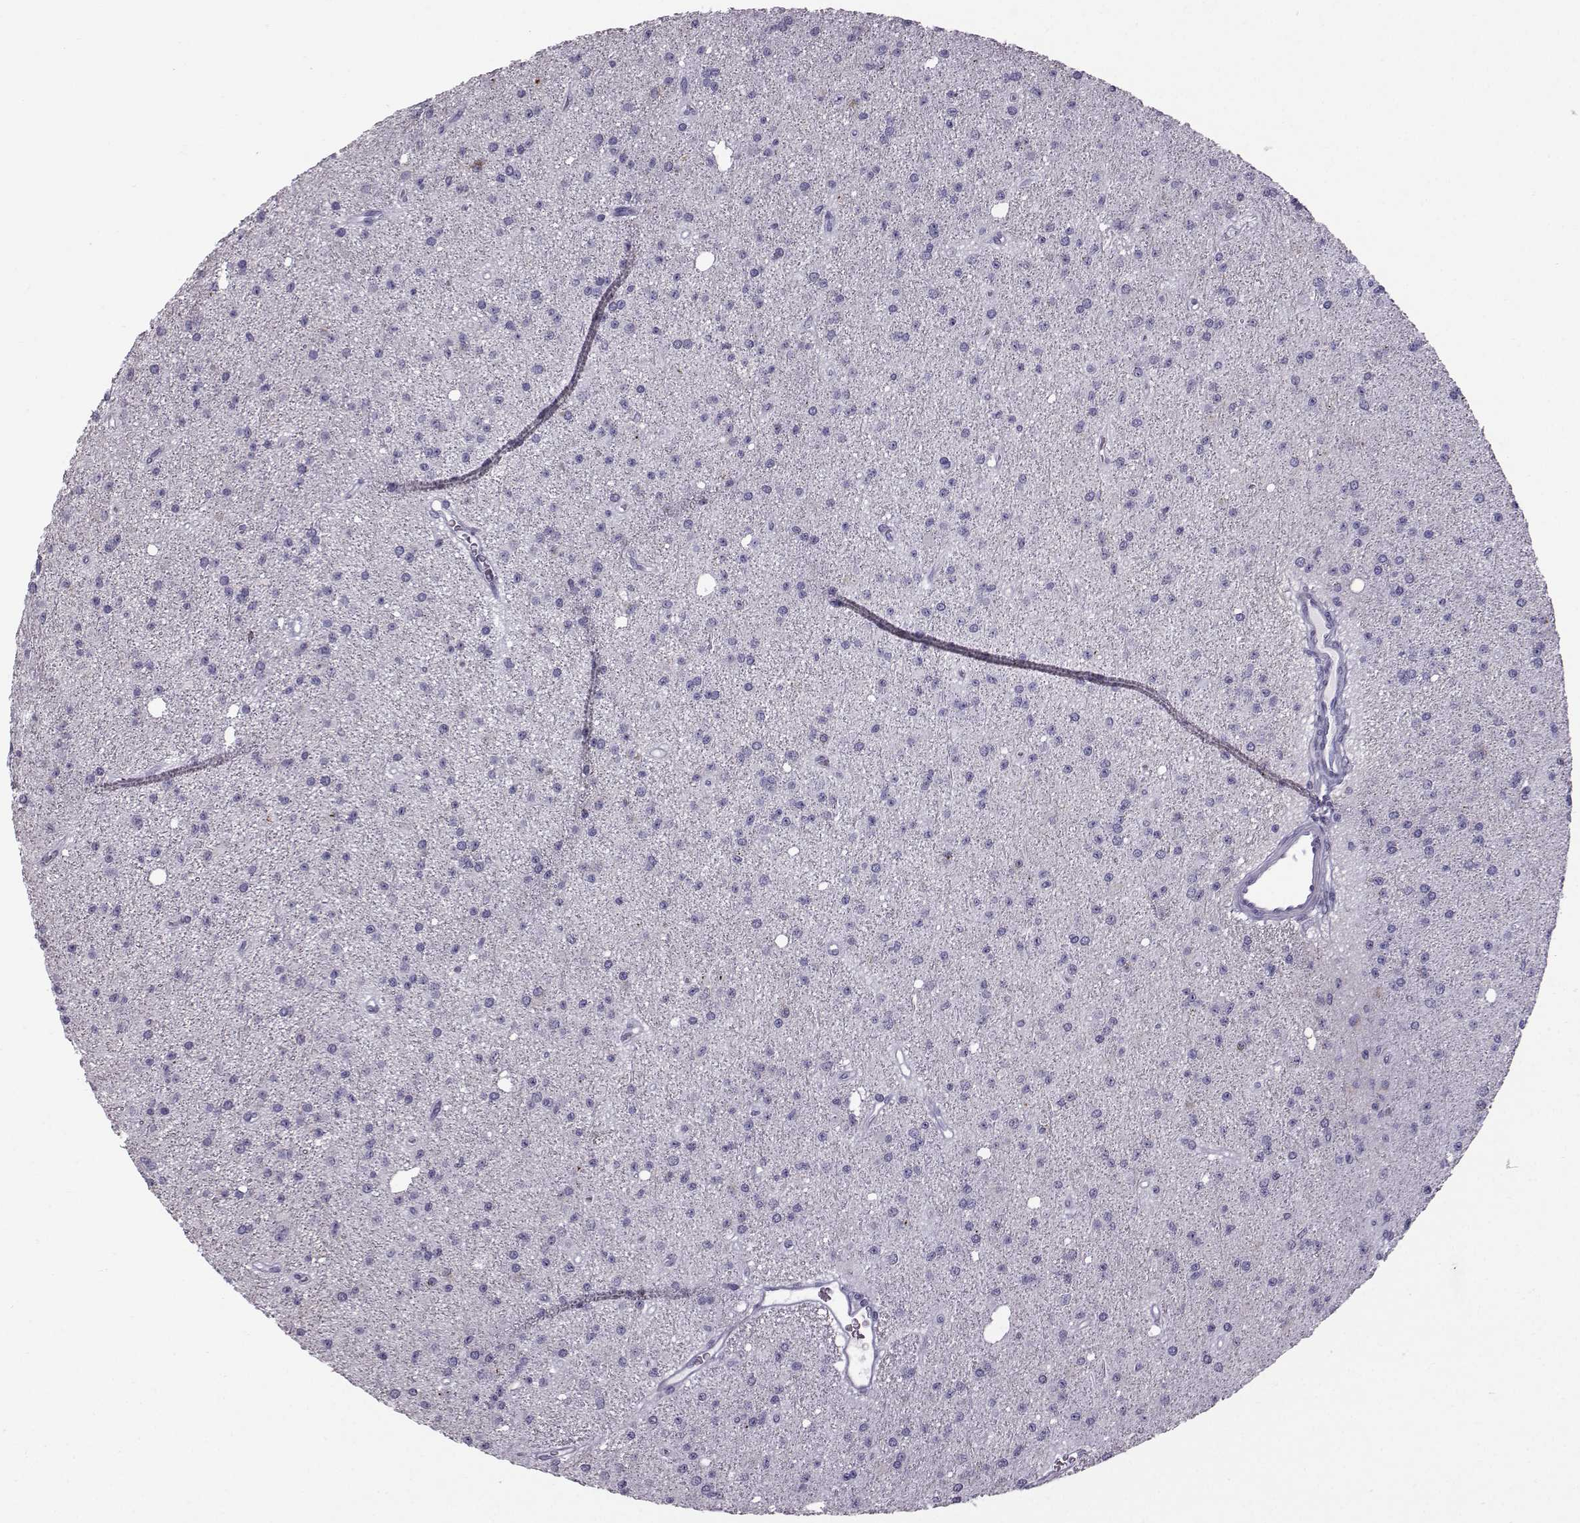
{"staining": {"intensity": "negative", "quantity": "none", "location": "none"}, "tissue": "glioma", "cell_type": "Tumor cells", "image_type": "cancer", "snomed": [{"axis": "morphology", "description": "Glioma, malignant, Low grade"}, {"axis": "topography", "description": "Brain"}], "caption": "Immunohistochemistry (IHC) histopathology image of human glioma stained for a protein (brown), which reveals no expression in tumor cells.", "gene": "DMRT3", "patient": {"sex": "male", "age": 27}}